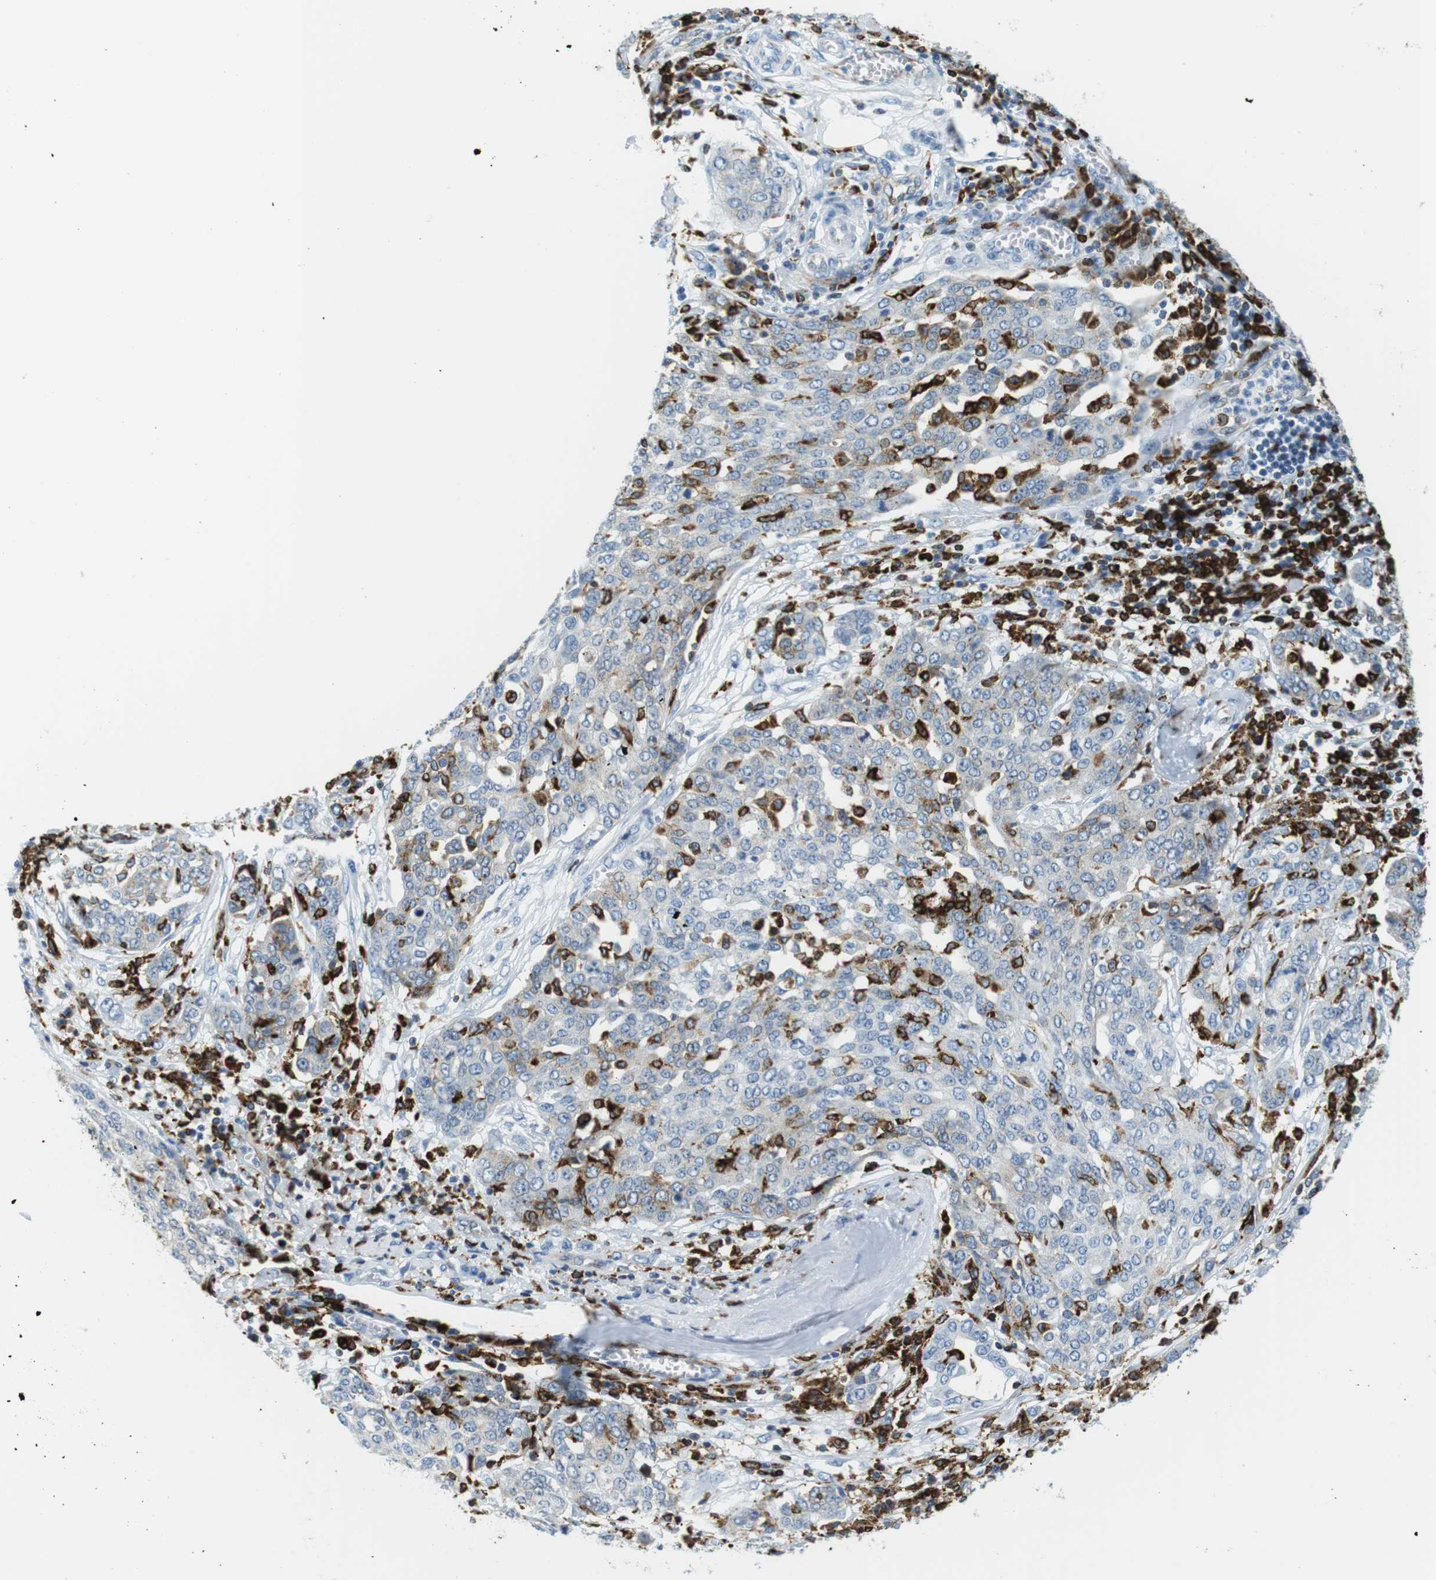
{"staining": {"intensity": "negative", "quantity": "none", "location": "none"}, "tissue": "ovarian cancer", "cell_type": "Tumor cells", "image_type": "cancer", "snomed": [{"axis": "morphology", "description": "Cystadenocarcinoma, serous, NOS"}, {"axis": "topography", "description": "Soft tissue"}, {"axis": "topography", "description": "Ovary"}], "caption": "Immunohistochemistry (IHC) histopathology image of neoplastic tissue: ovarian cancer stained with DAB displays no significant protein expression in tumor cells. (DAB immunohistochemistry (IHC), high magnification).", "gene": "CIITA", "patient": {"sex": "female", "age": 57}}